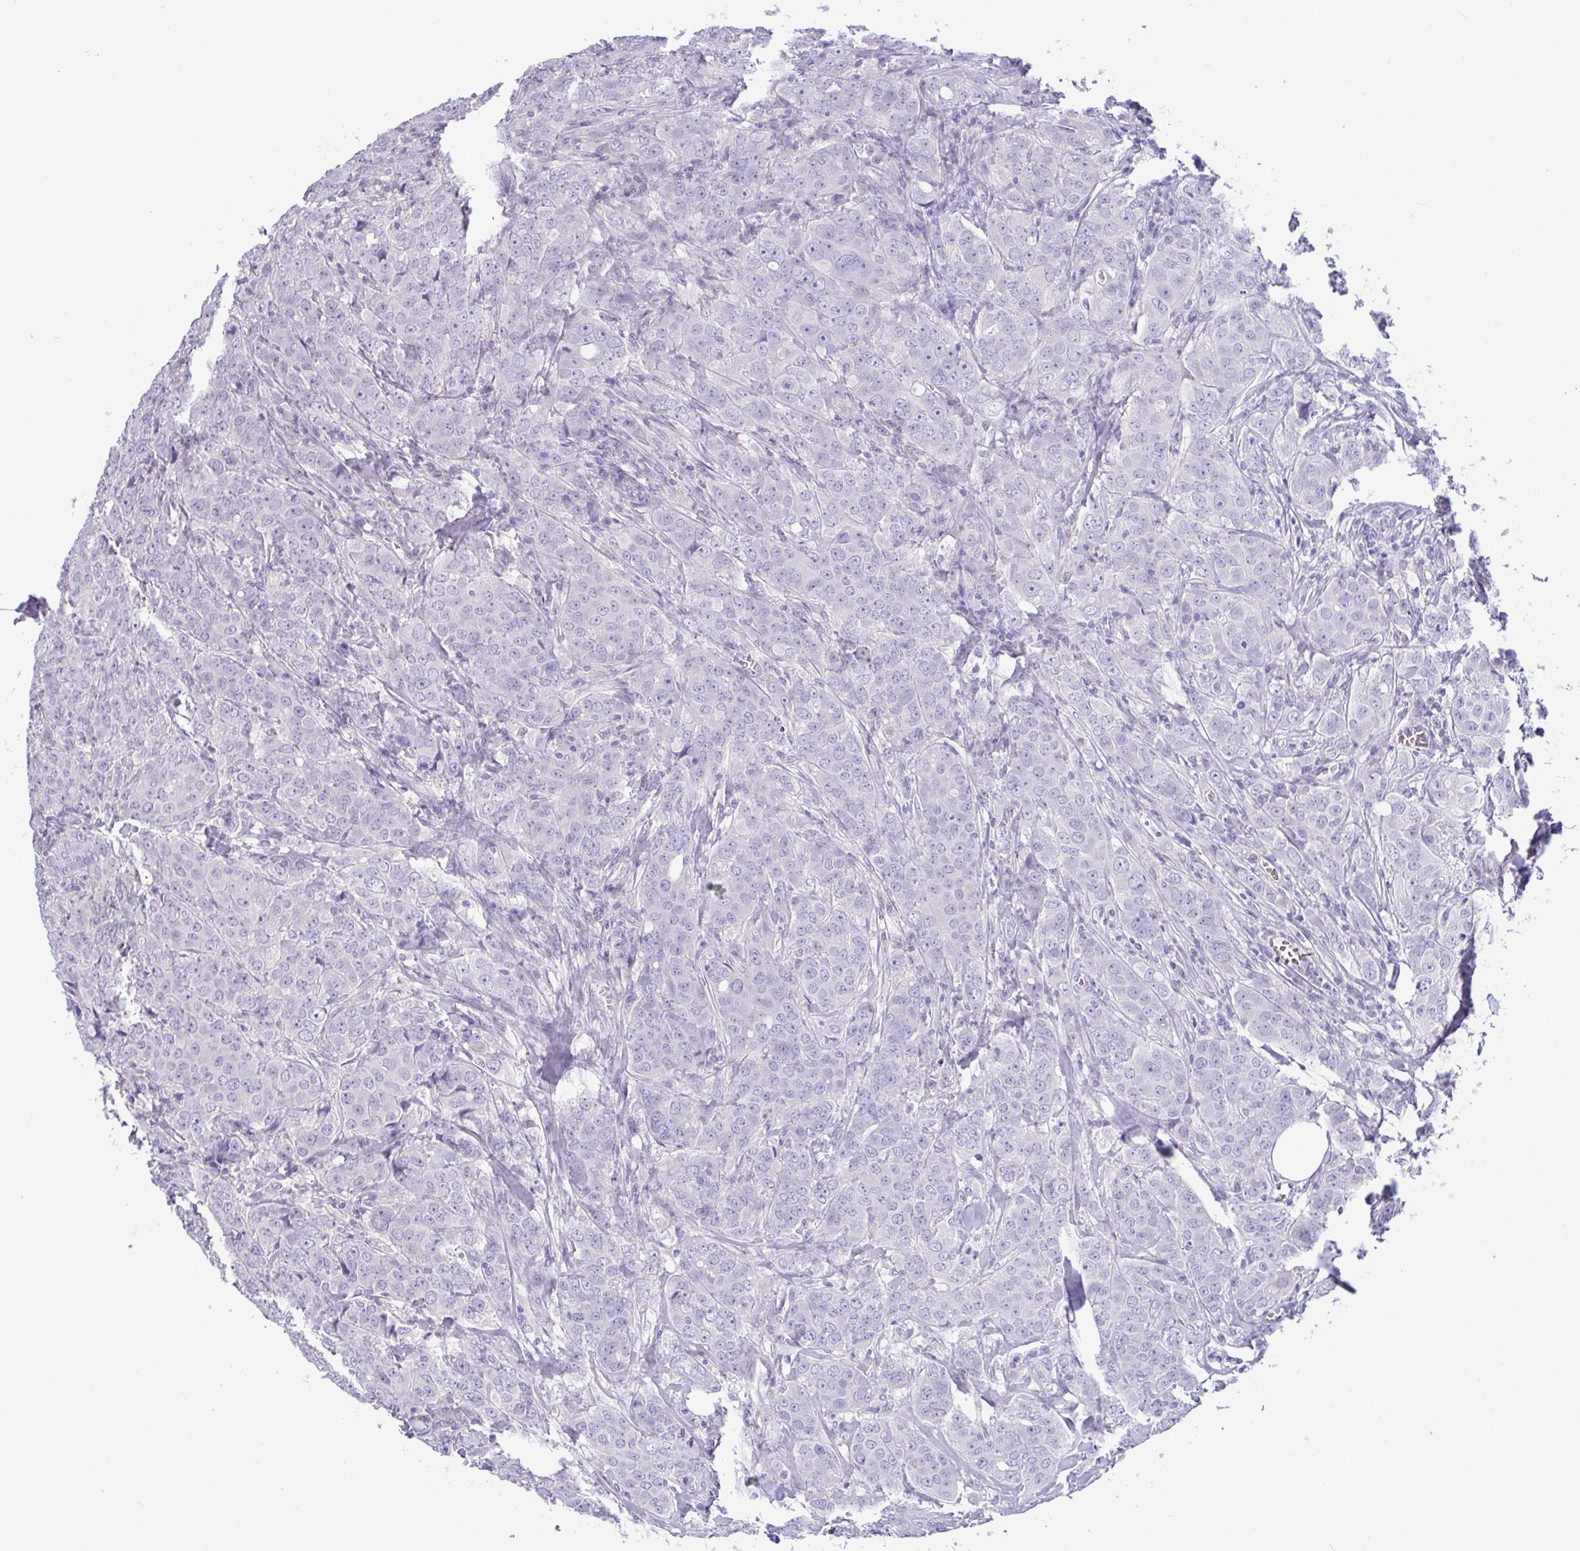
{"staining": {"intensity": "negative", "quantity": "none", "location": "none"}, "tissue": "breast cancer", "cell_type": "Tumor cells", "image_type": "cancer", "snomed": [{"axis": "morphology", "description": "Duct carcinoma"}, {"axis": "topography", "description": "Breast"}], "caption": "Human breast cancer (infiltrating ductal carcinoma) stained for a protein using immunohistochemistry displays no staining in tumor cells.", "gene": "CA10", "patient": {"sex": "female", "age": 43}}